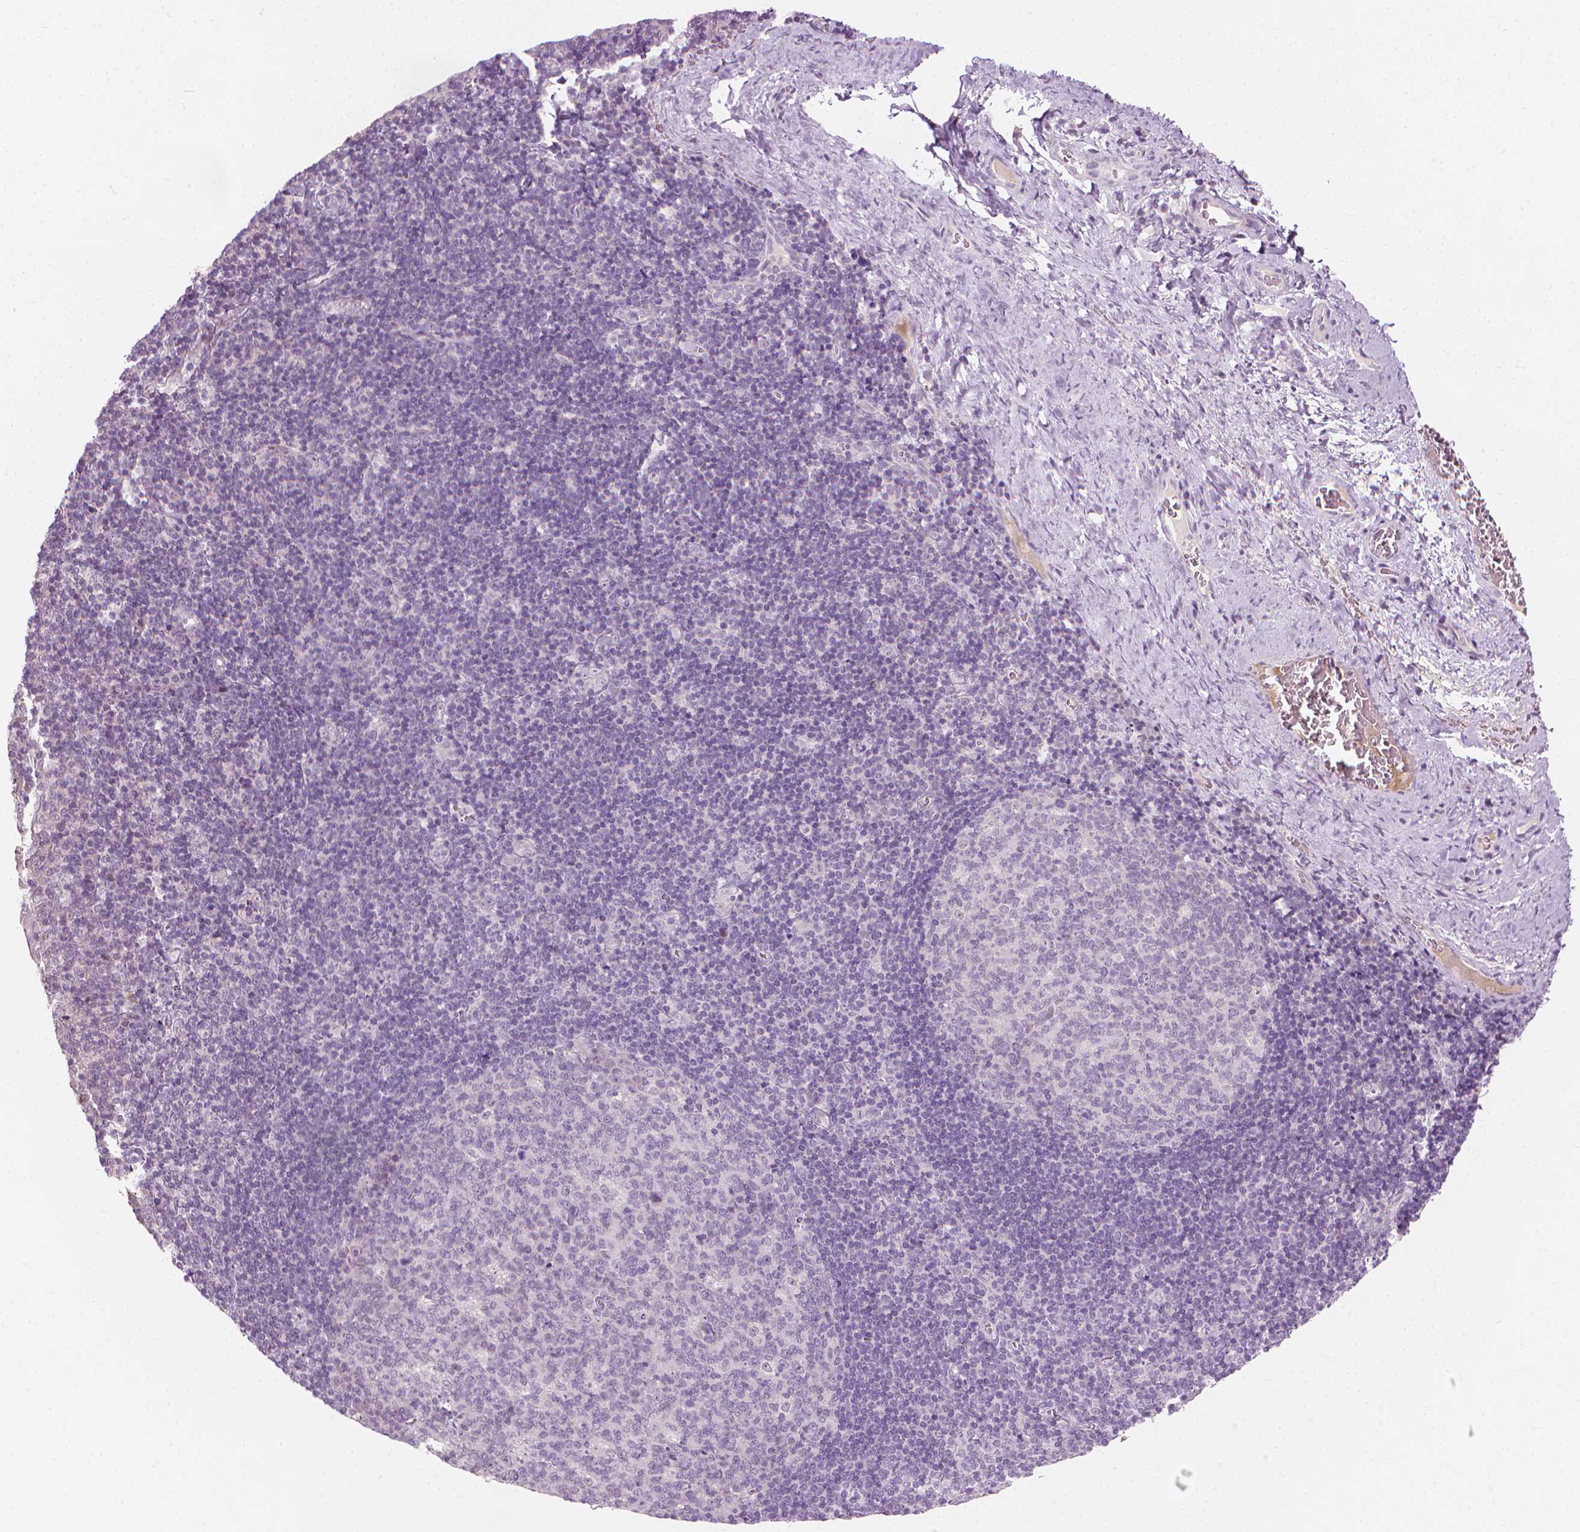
{"staining": {"intensity": "negative", "quantity": "none", "location": "none"}, "tissue": "tonsil", "cell_type": "Germinal center cells", "image_type": "normal", "snomed": [{"axis": "morphology", "description": "Normal tissue, NOS"}, {"axis": "morphology", "description": "Inflammation, NOS"}, {"axis": "topography", "description": "Tonsil"}], "caption": "Tonsil stained for a protein using IHC reveals no expression germinal center cells.", "gene": "CFAP126", "patient": {"sex": "female", "age": 31}}